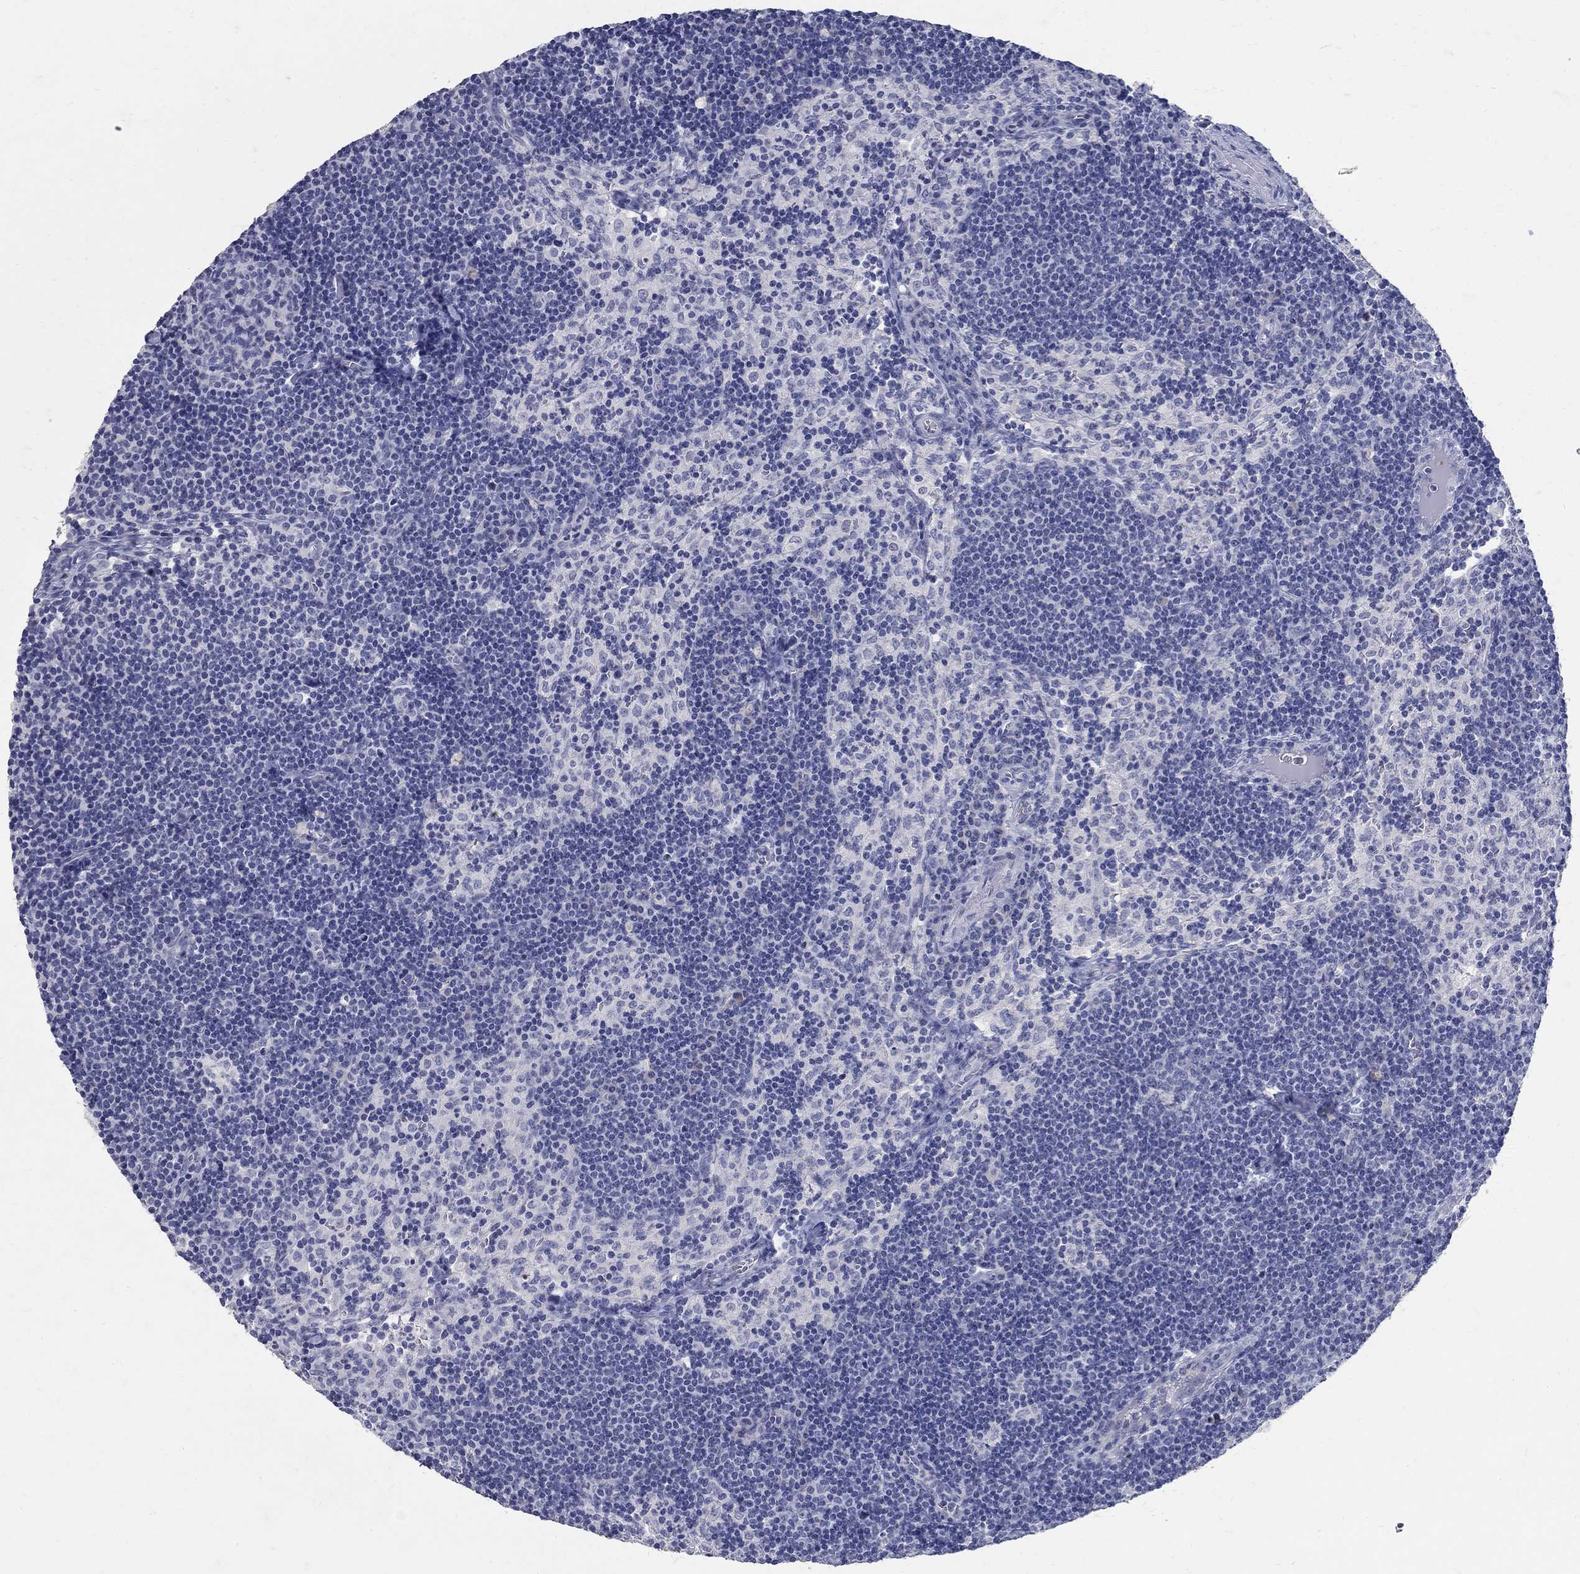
{"staining": {"intensity": "negative", "quantity": "none", "location": "none"}, "tissue": "lymph node", "cell_type": "Germinal center cells", "image_type": "normal", "snomed": [{"axis": "morphology", "description": "Normal tissue, NOS"}, {"axis": "topography", "description": "Lymph node"}], "caption": "A high-resolution photomicrograph shows immunohistochemistry (IHC) staining of normal lymph node, which exhibits no significant positivity in germinal center cells.", "gene": "SOX2", "patient": {"sex": "female", "age": 34}}